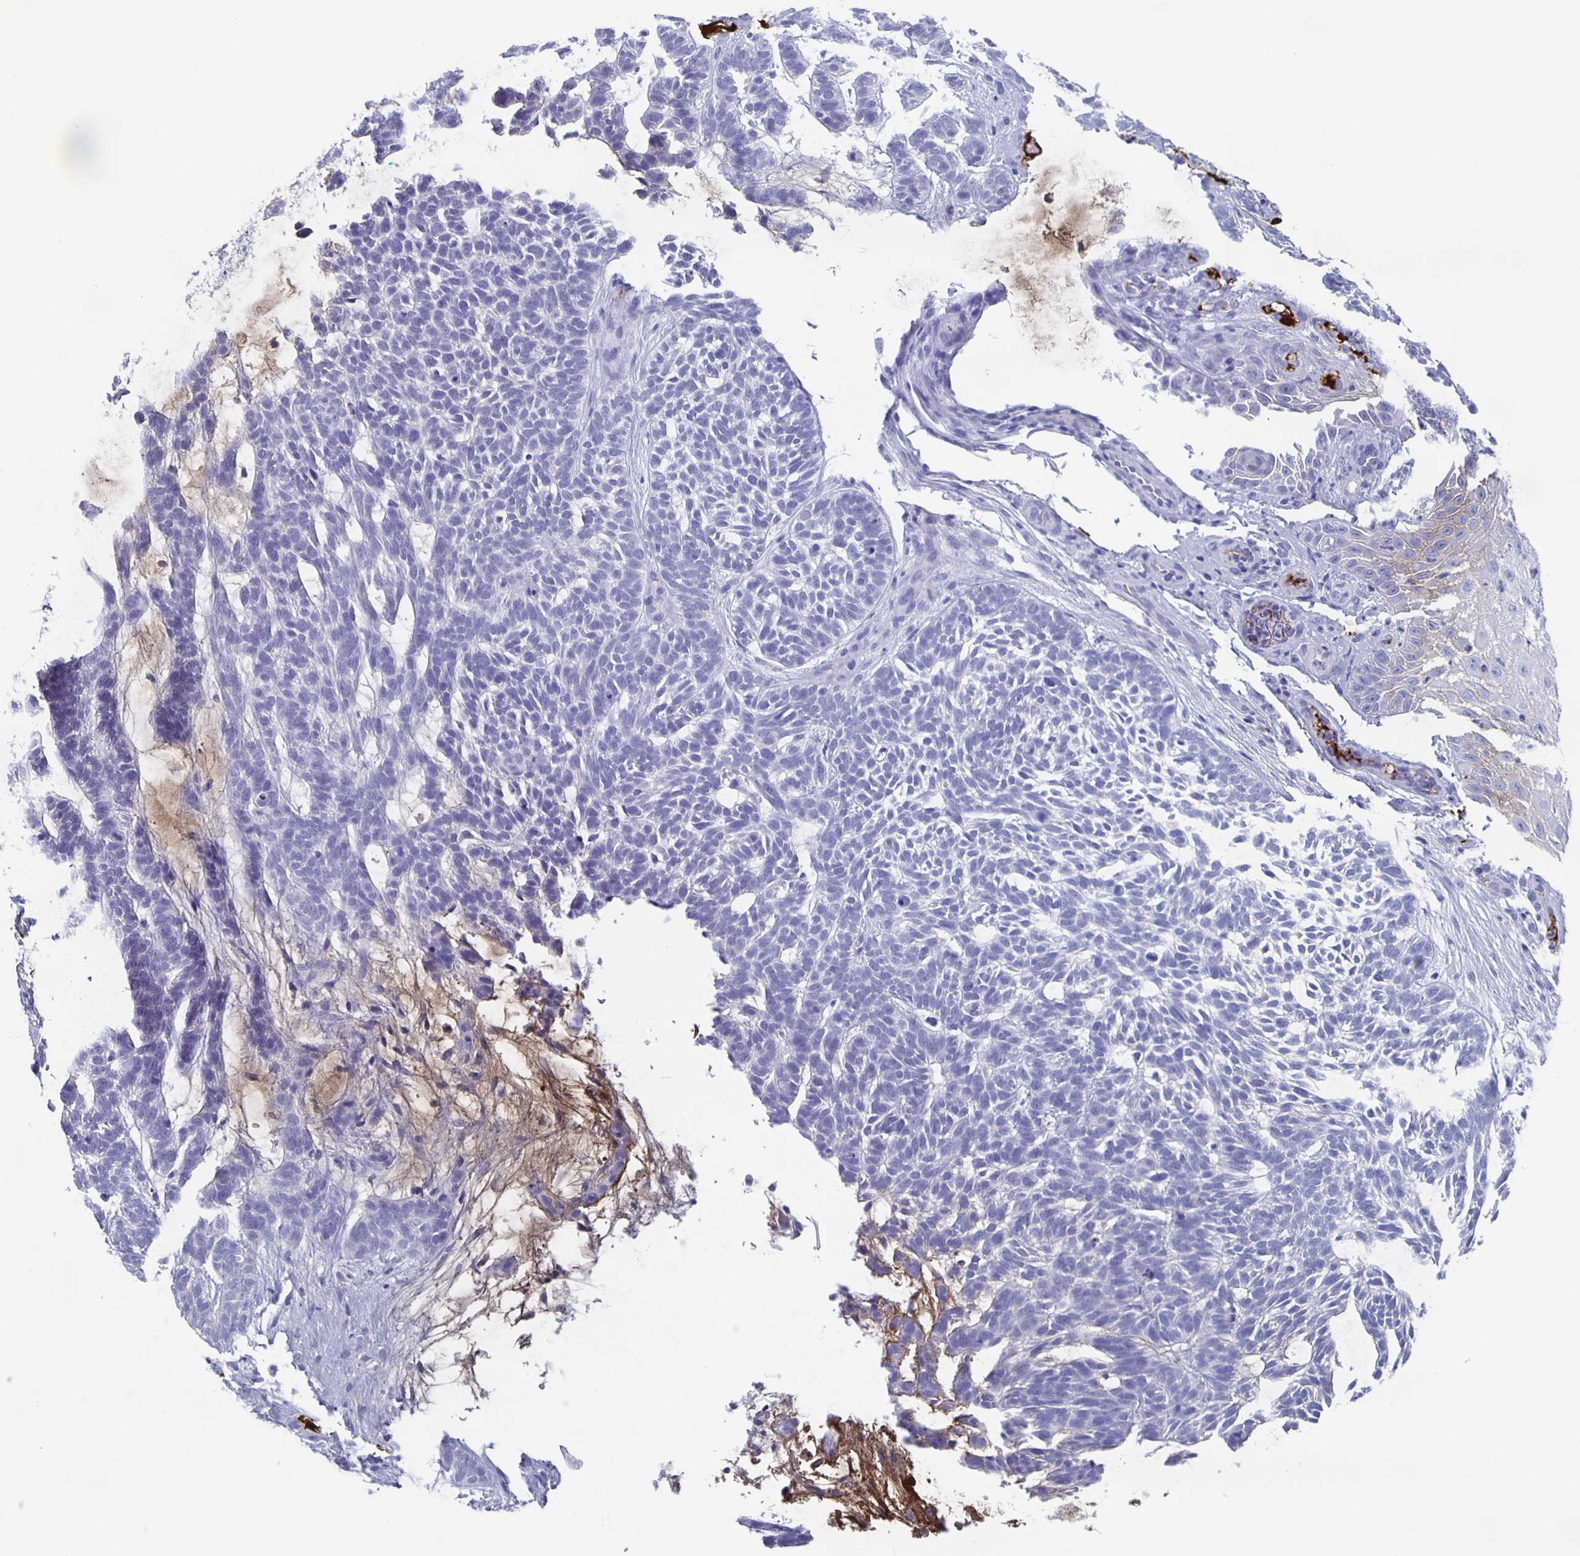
{"staining": {"intensity": "negative", "quantity": "none", "location": "none"}, "tissue": "skin cancer", "cell_type": "Tumor cells", "image_type": "cancer", "snomed": [{"axis": "morphology", "description": "Basal cell carcinoma"}, {"axis": "topography", "description": "Skin"}, {"axis": "topography", "description": "Skin, foot"}], "caption": "Tumor cells are negative for protein expression in human skin basal cell carcinoma.", "gene": "FGA", "patient": {"sex": "female", "age": 77}}